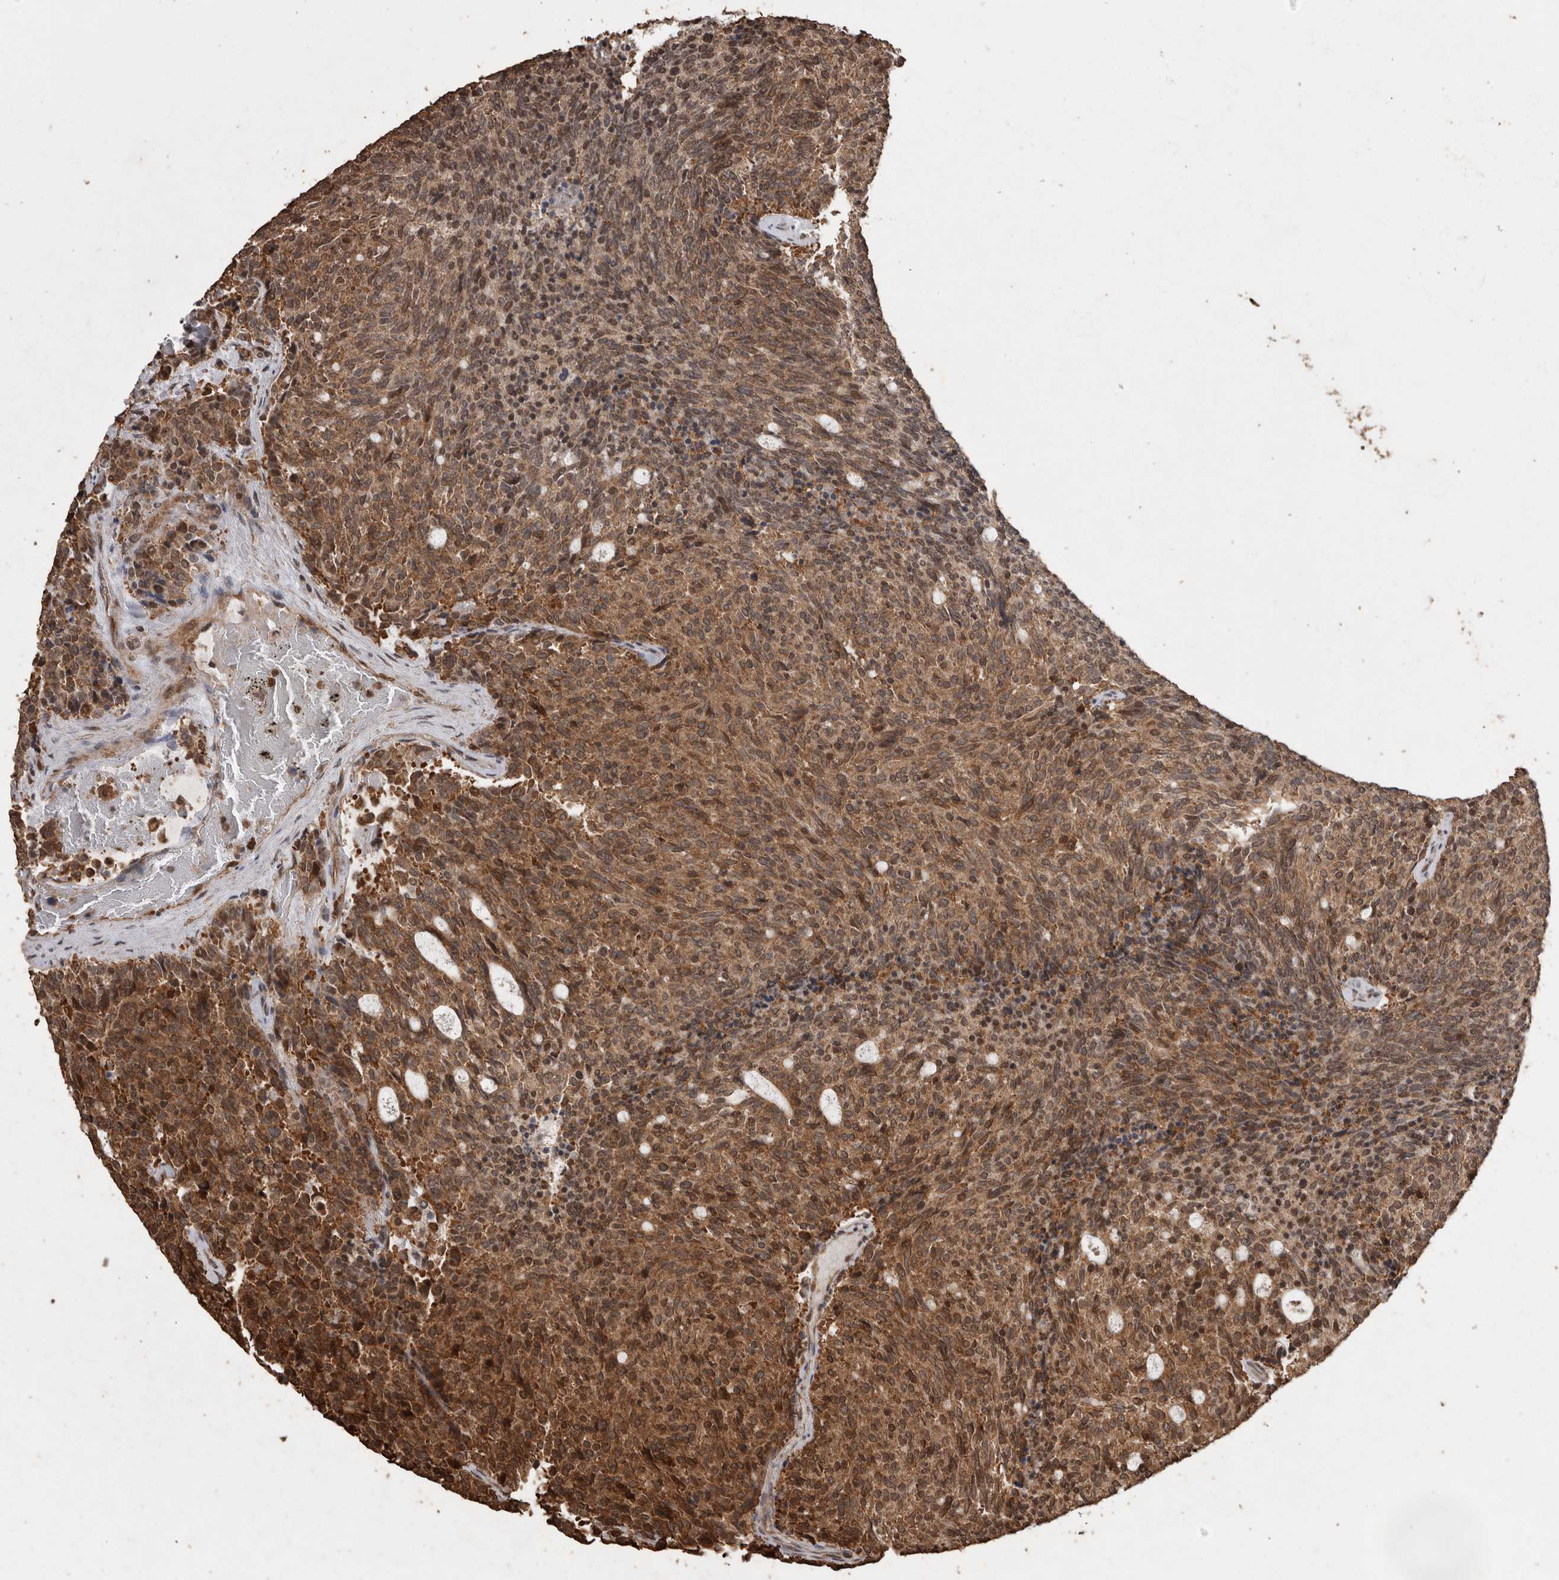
{"staining": {"intensity": "moderate", "quantity": ">75%", "location": "cytoplasmic/membranous"}, "tissue": "carcinoid", "cell_type": "Tumor cells", "image_type": "cancer", "snomed": [{"axis": "morphology", "description": "Carcinoid, malignant, NOS"}, {"axis": "topography", "description": "Pancreas"}], "caption": "An IHC photomicrograph of neoplastic tissue is shown. Protein staining in brown labels moderate cytoplasmic/membranous positivity in carcinoid (malignant) within tumor cells.", "gene": "PINK1", "patient": {"sex": "female", "age": 54}}